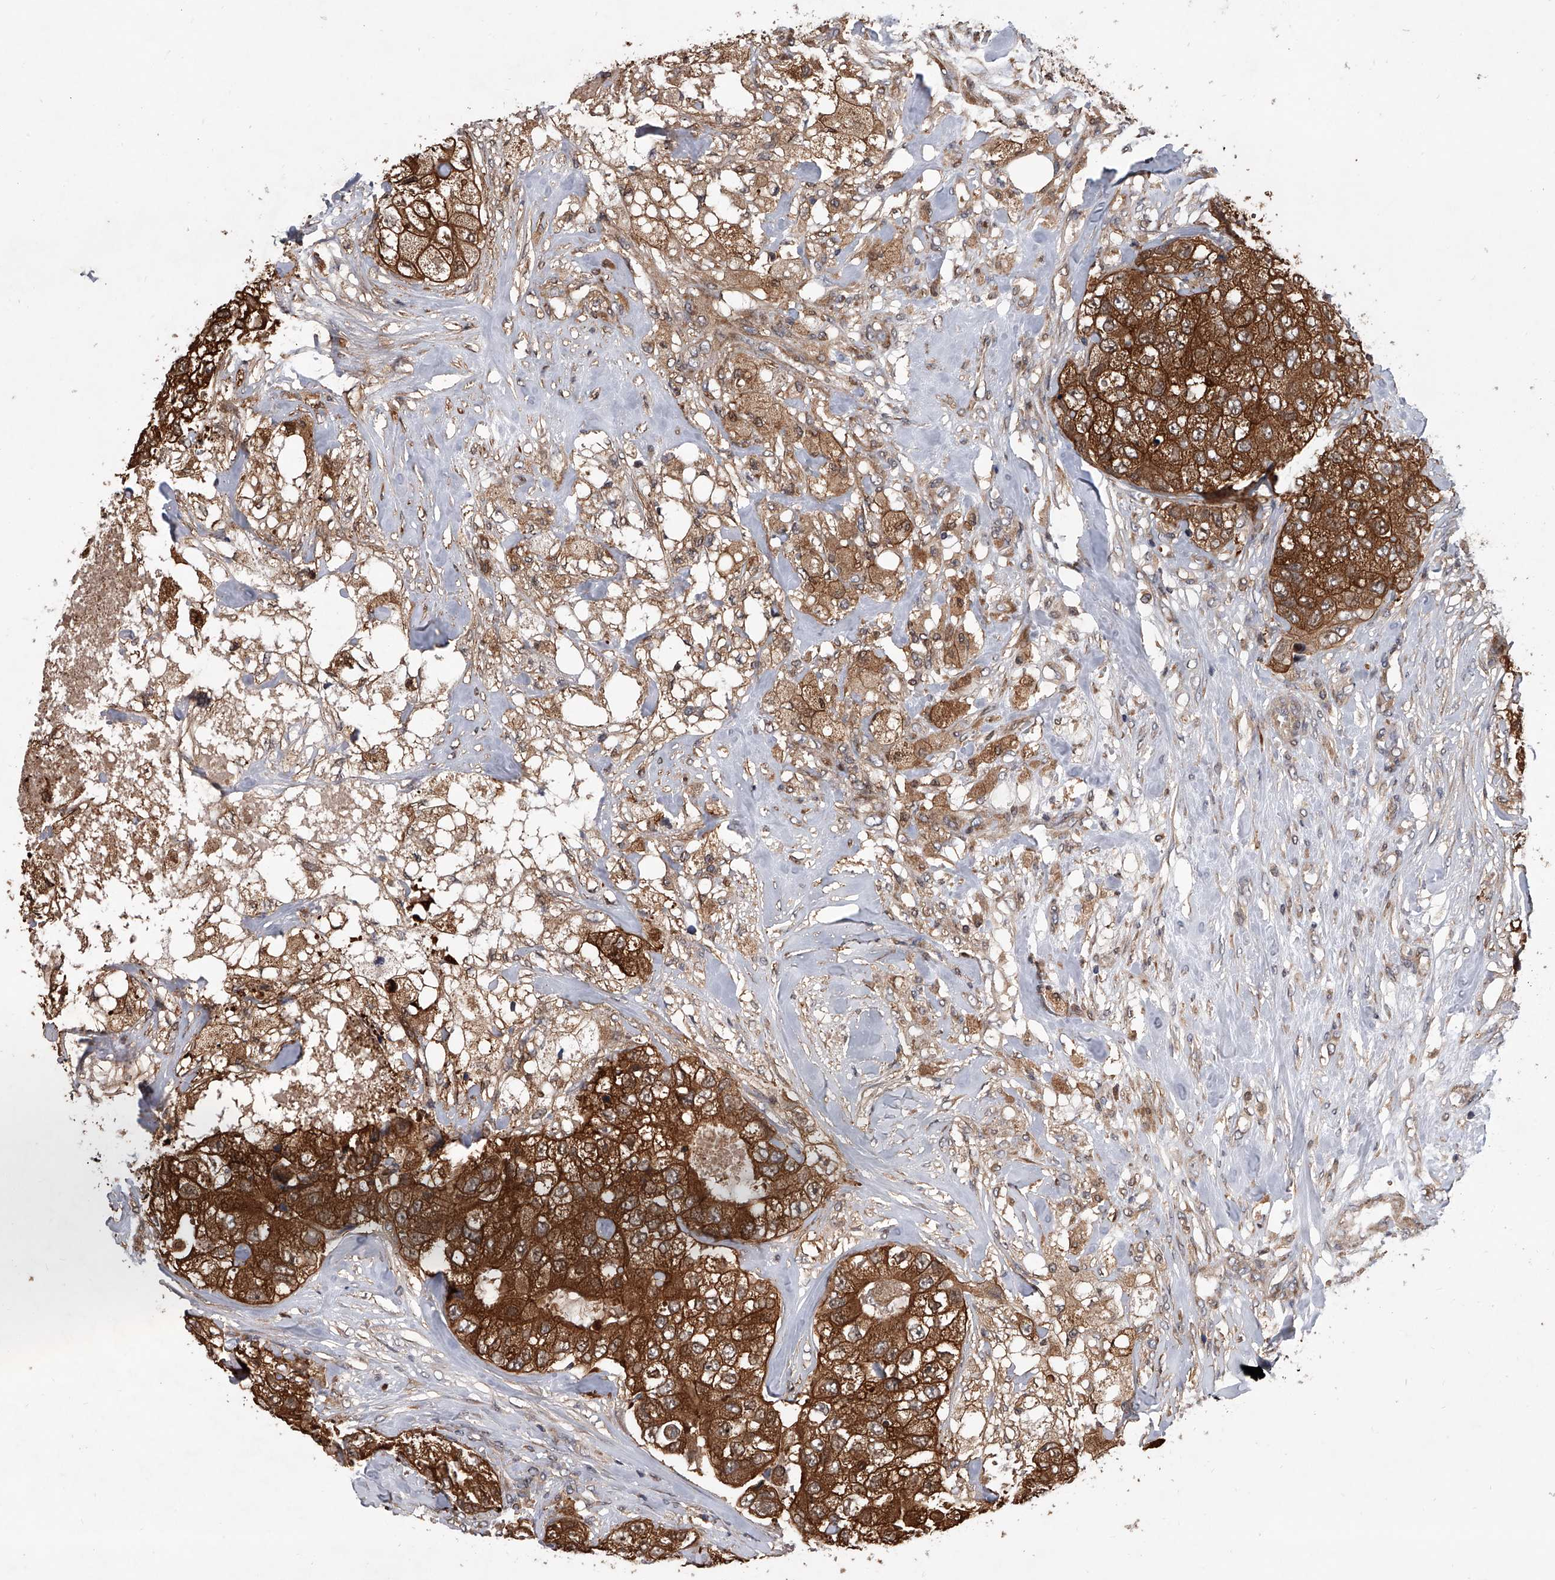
{"staining": {"intensity": "strong", "quantity": ">75%", "location": "cytoplasmic/membranous"}, "tissue": "breast cancer", "cell_type": "Tumor cells", "image_type": "cancer", "snomed": [{"axis": "morphology", "description": "Duct carcinoma"}, {"axis": "topography", "description": "Breast"}], "caption": "Breast cancer (infiltrating ductal carcinoma) stained with a protein marker exhibits strong staining in tumor cells.", "gene": "BHLHE23", "patient": {"sex": "female", "age": 62}}